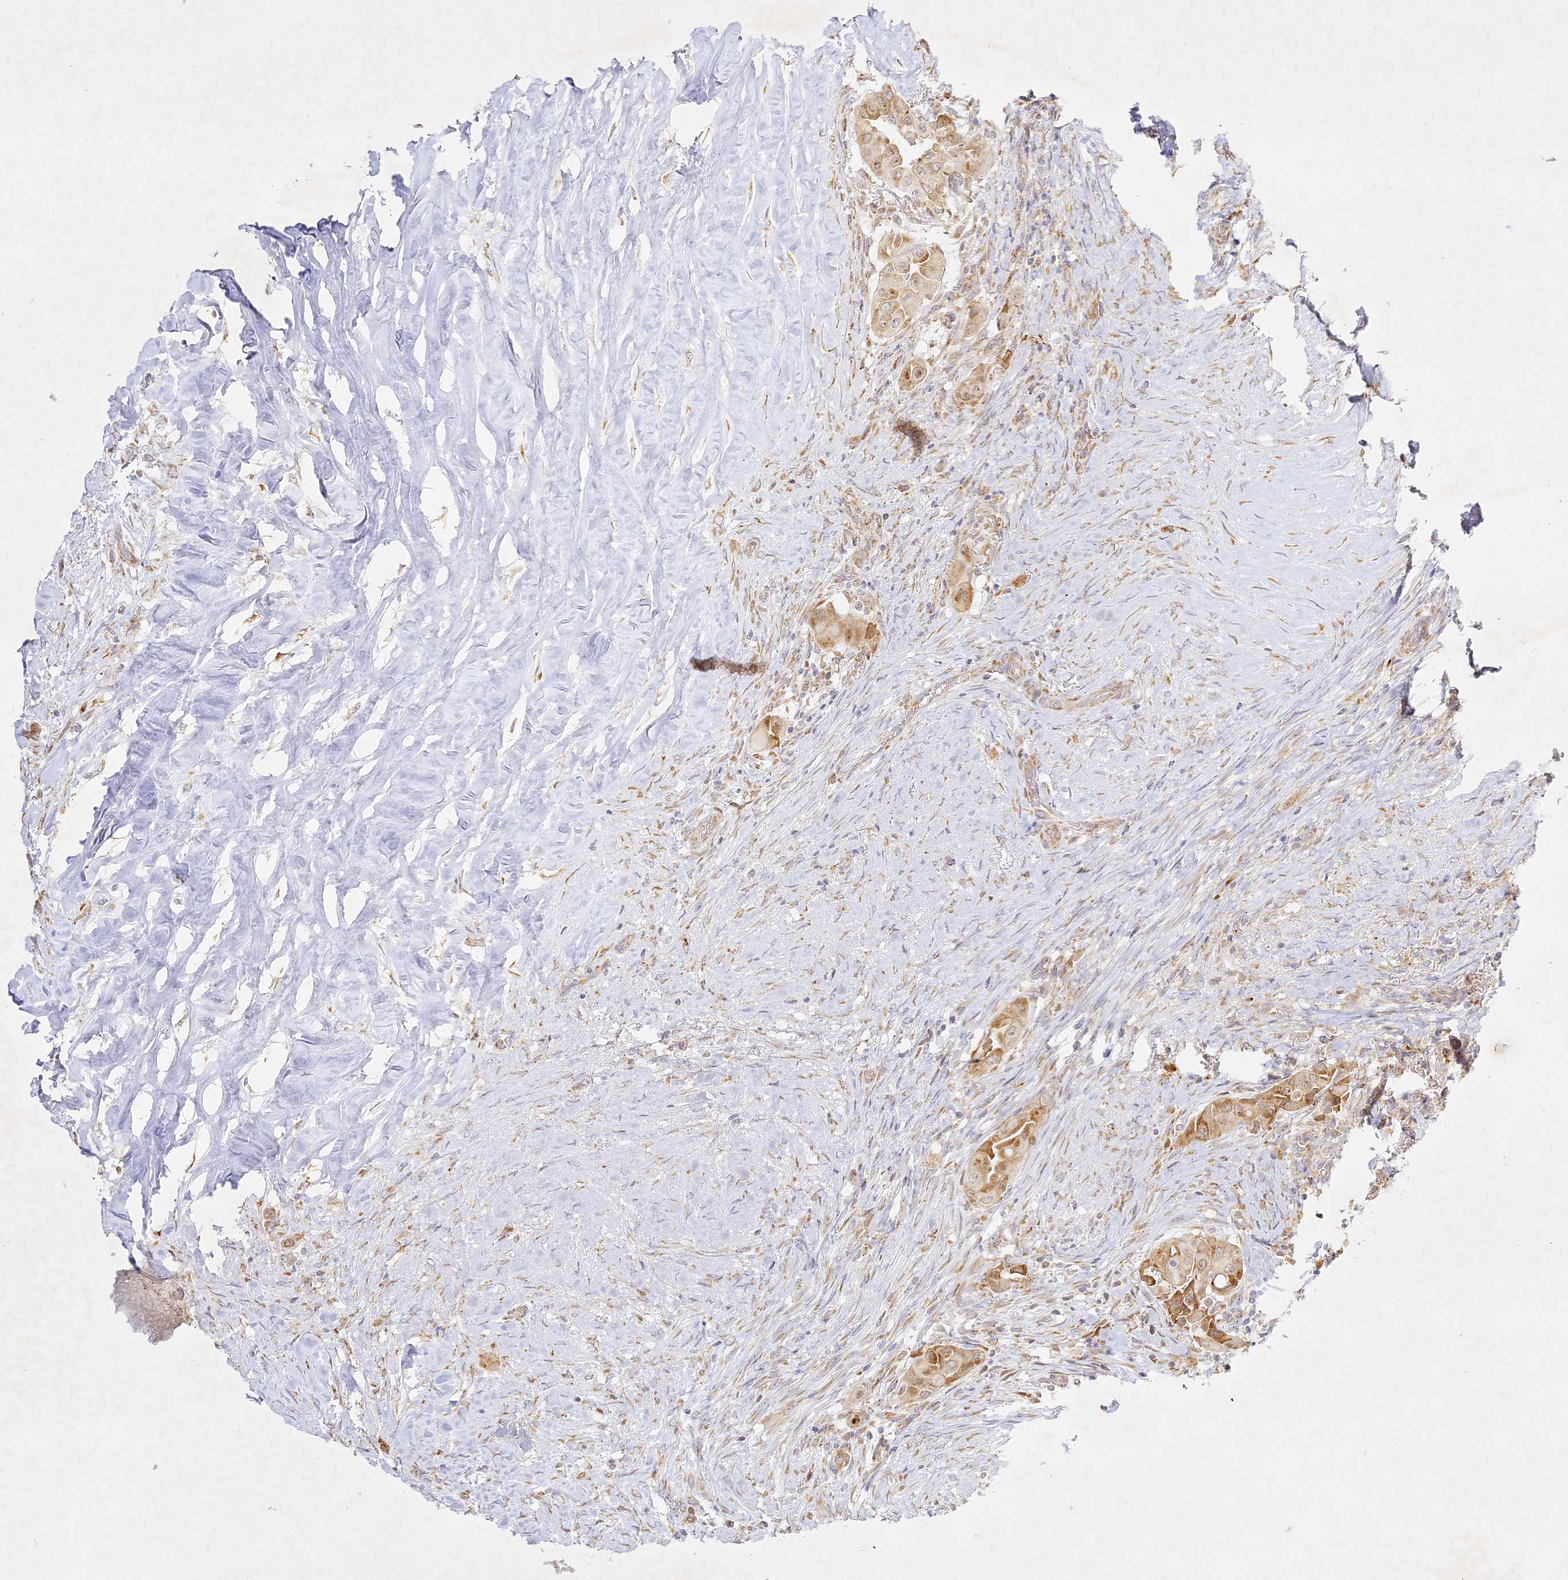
{"staining": {"intensity": "moderate", "quantity": ">75%", "location": "cytoplasmic/membranous"}, "tissue": "thyroid cancer", "cell_type": "Tumor cells", "image_type": "cancer", "snomed": [{"axis": "morphology", "description": "Papillary adenocarcinoma, NOS"}, {"axis": "topography", "description": "Thyroid gland"}], "caption": "Immunohistochemistry (IHC) photomicrograph of human thyroid papillary adenocarcinoma stained for a protein (brown), which shows medium levels of moderate cytoplasmic/membranous staining in about >75% of tumor cells.", "gene": "SLC30A5", "patient": {"sex": "female", "age": 59}}